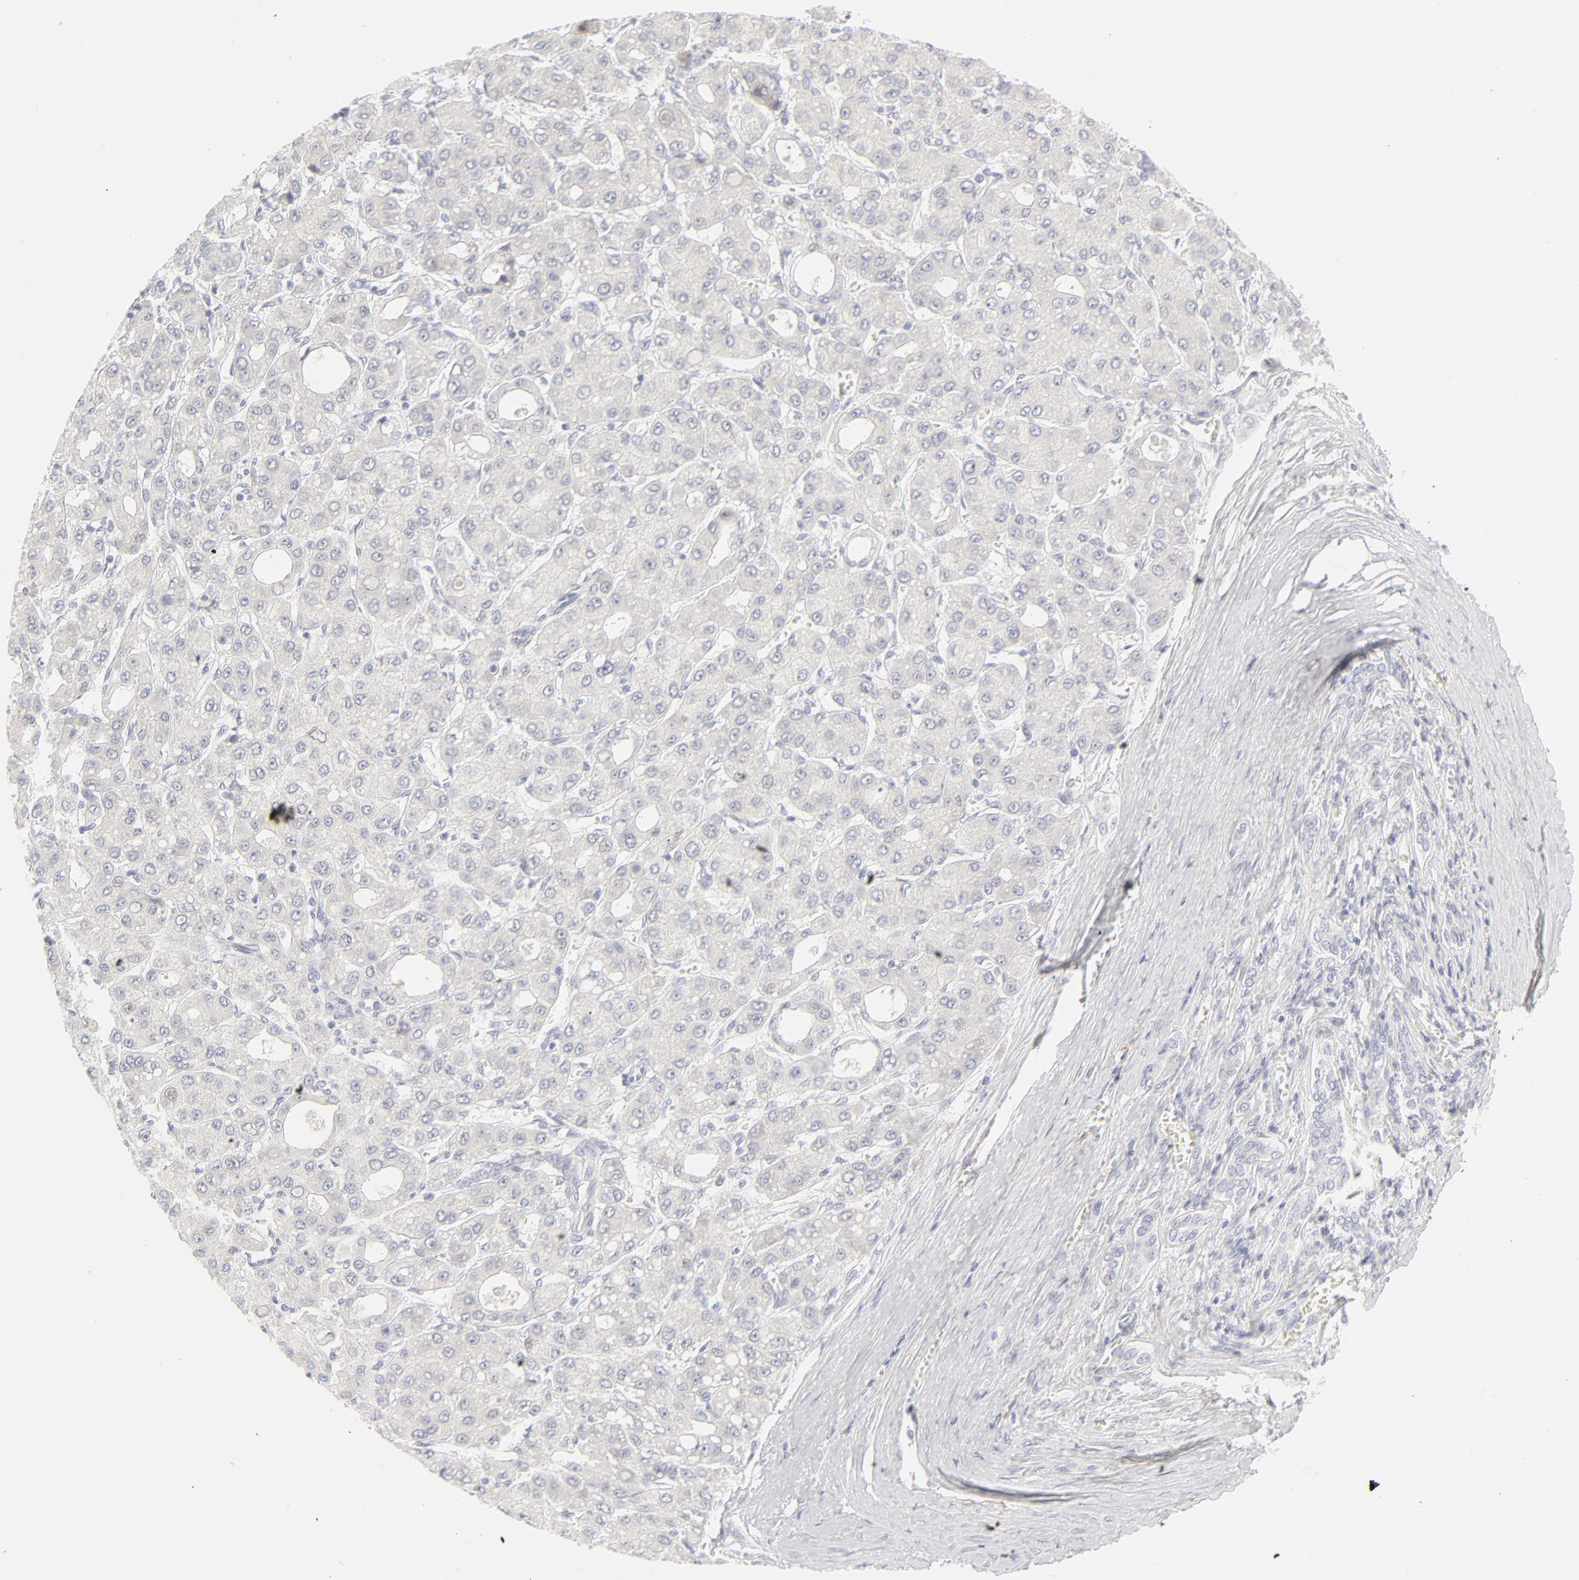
{"staining": {"intensity": "negative", "quantity": "none", "location": "none"}, "tissue": "liver cancer", "cell_type": "Tumor cells", "image_type": "cancer", "snomed": [{"axis": "morphology", "description": "Carcinoma, Hepatocellular, NOS"}, {"axis": "topography", "description": "Liver"}], "caption": "A high-resolution micrograph shows immunohistochemistry (IHC) staining of liver cancer (hepatocellular carcinoma), which reveals no significant expression in tumor cells.", "gene": "NPNT", "patient": {"sex": "male", "age": 69}}